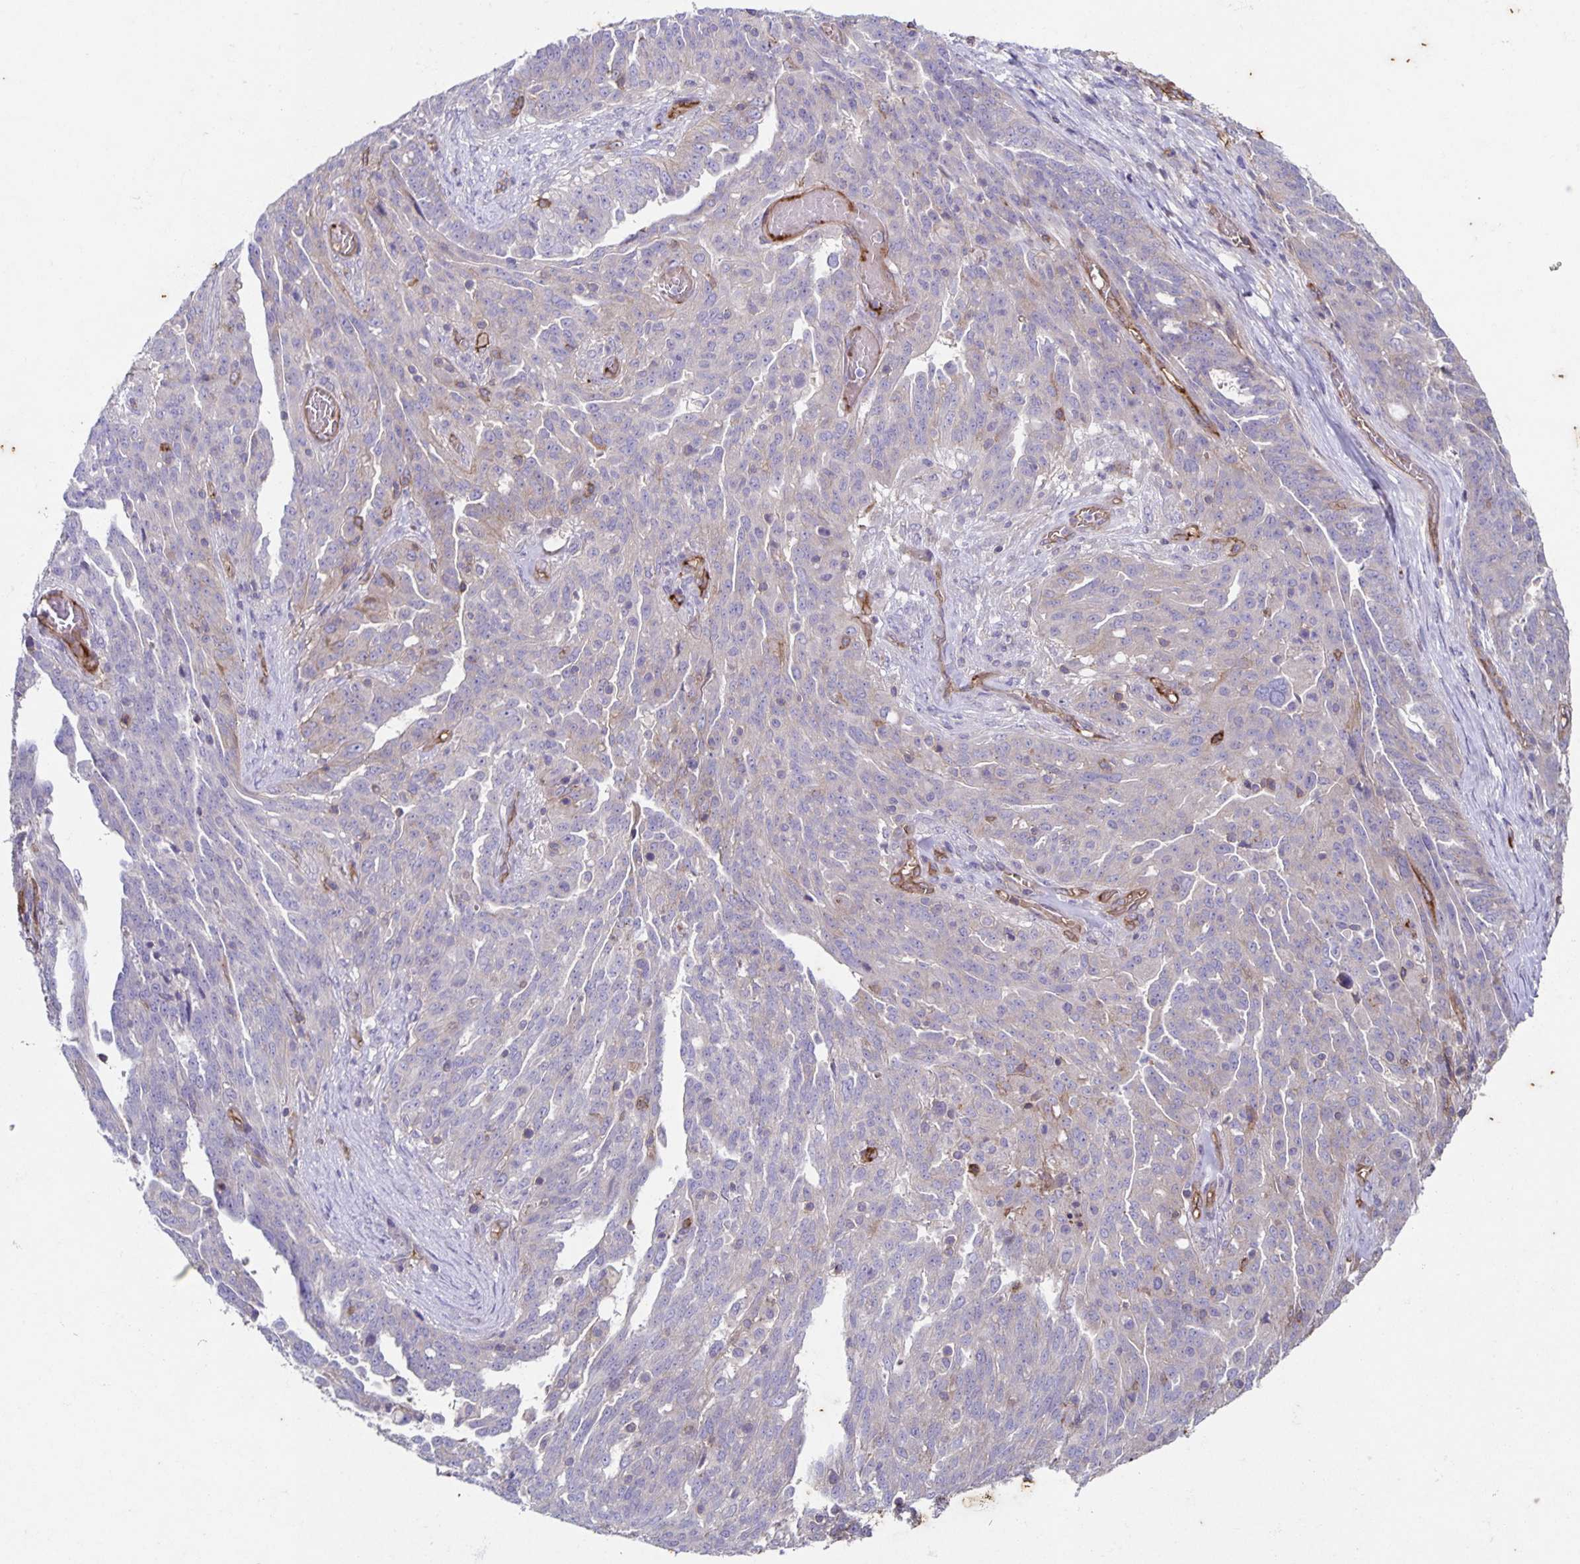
{"staining": {"intensity": "negative", "quantity": "none", "location": "none"}, "tissue": "ovarian cancer", "cell_type": "Tumor cells", "image_type": "cancer", "snomed": [{"axis": "morphology", "description": "Cystadenocarcinoma, serous, NOS"}, {"axis": "topography", "description": "Ovary"}], "caption": "The IHC image has no significant positivity in tumor cells of ovarian cancer (serous cystadenocarcinoma) tissue.", "gene": "ITGA2", "patient": {"sex": "female", "age": 67}}